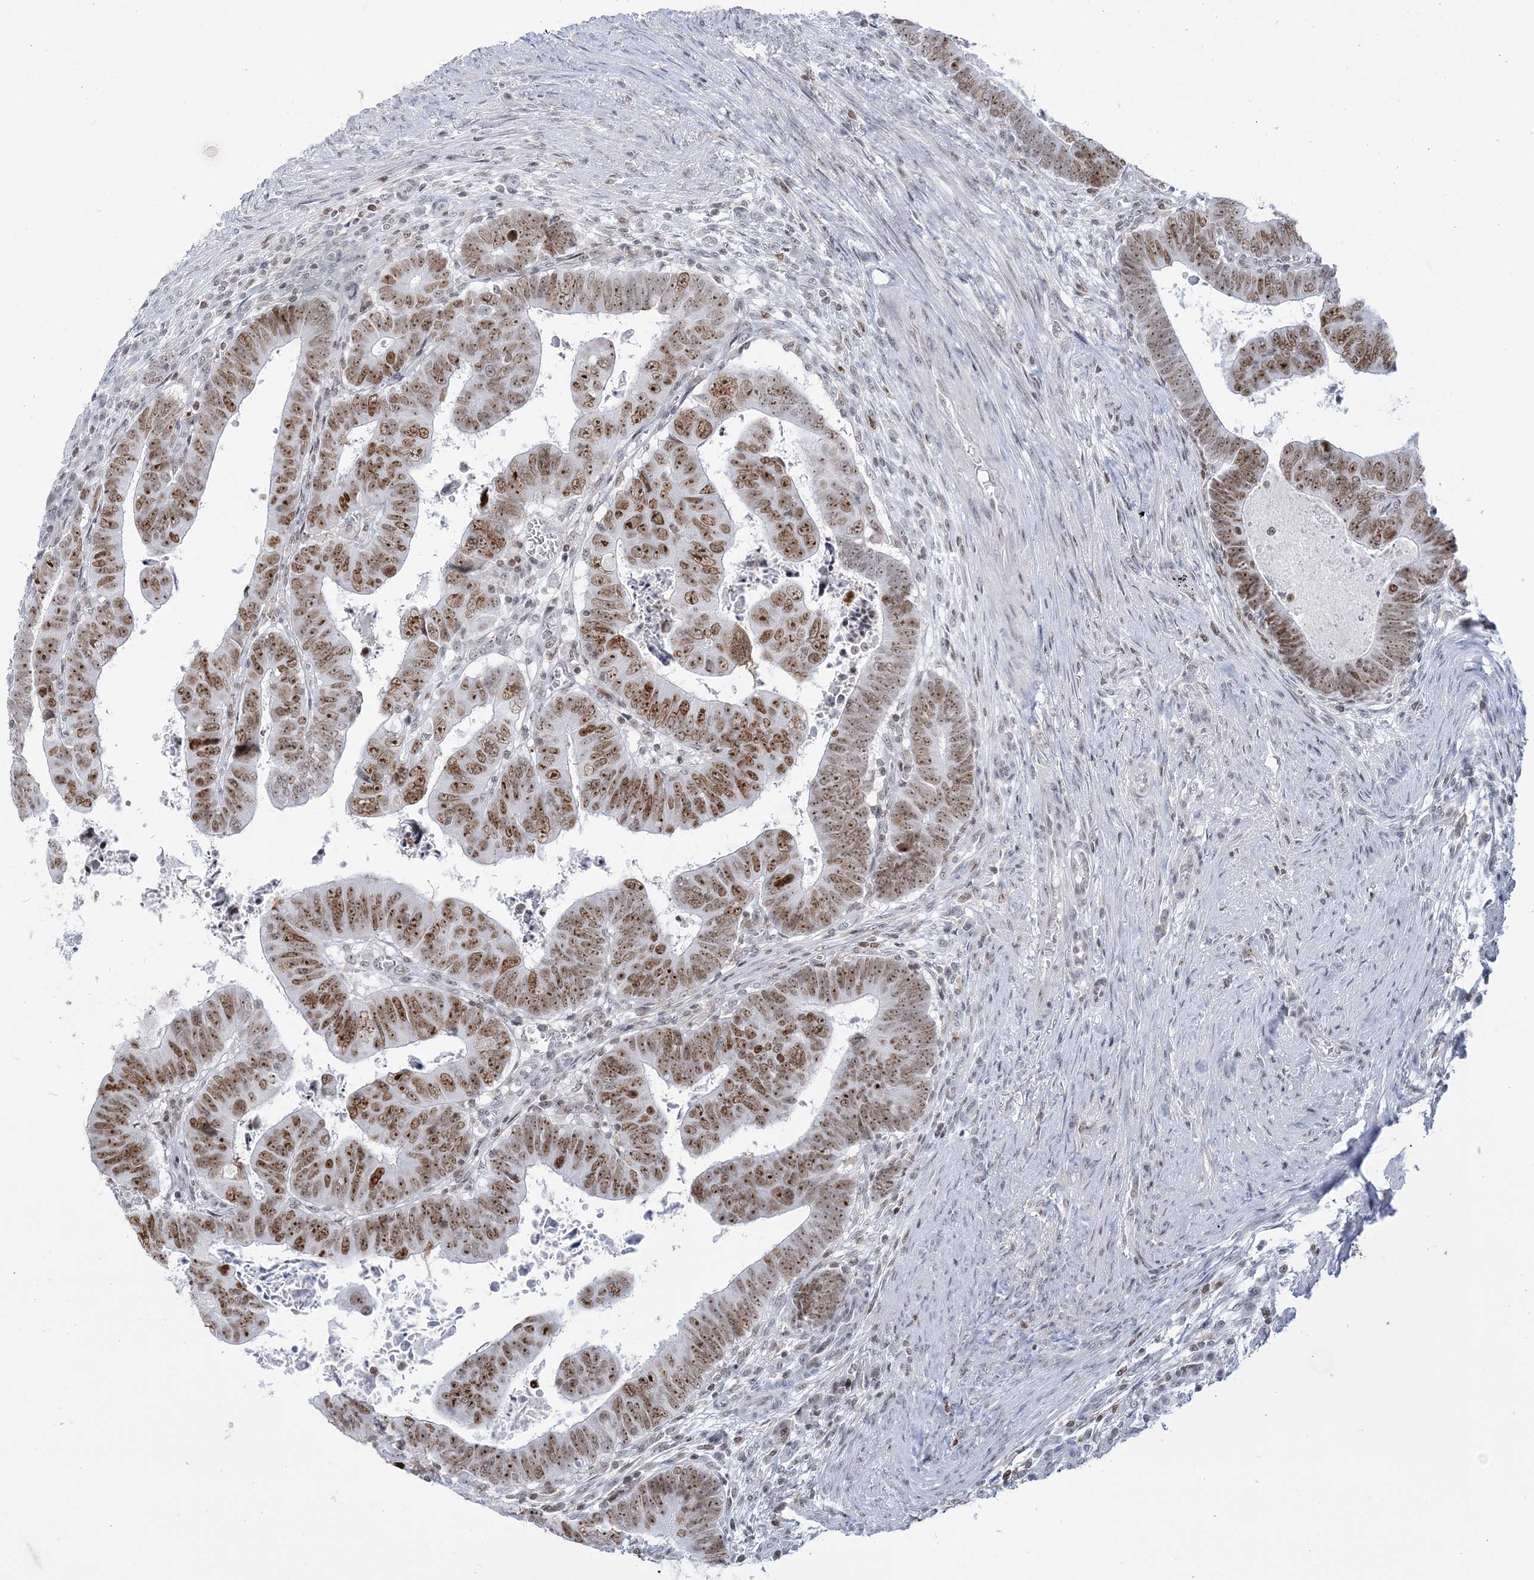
{"staining": {"intensity": "moderate", "quantity": ">75%", "location": "nuclear"}, "tissue": "colorectal cancer", "cell_type": "Tumor cells", "image_type": "cancer", "snomed": [{"axis": "morphology", "description": "Normal tissue, NOS"}, {"axis": "morphology", "description": "Adenocarcinoma, NOS"}, {"axis": "topography", "description": "Rectum"}], "caption": "Colorectal adenocarcinoma stained for a protein demonstrates moderate nuclear positivity in tumor cells.", "gene": "DDX21", "patient": {"sex": "female", "age": 65}}